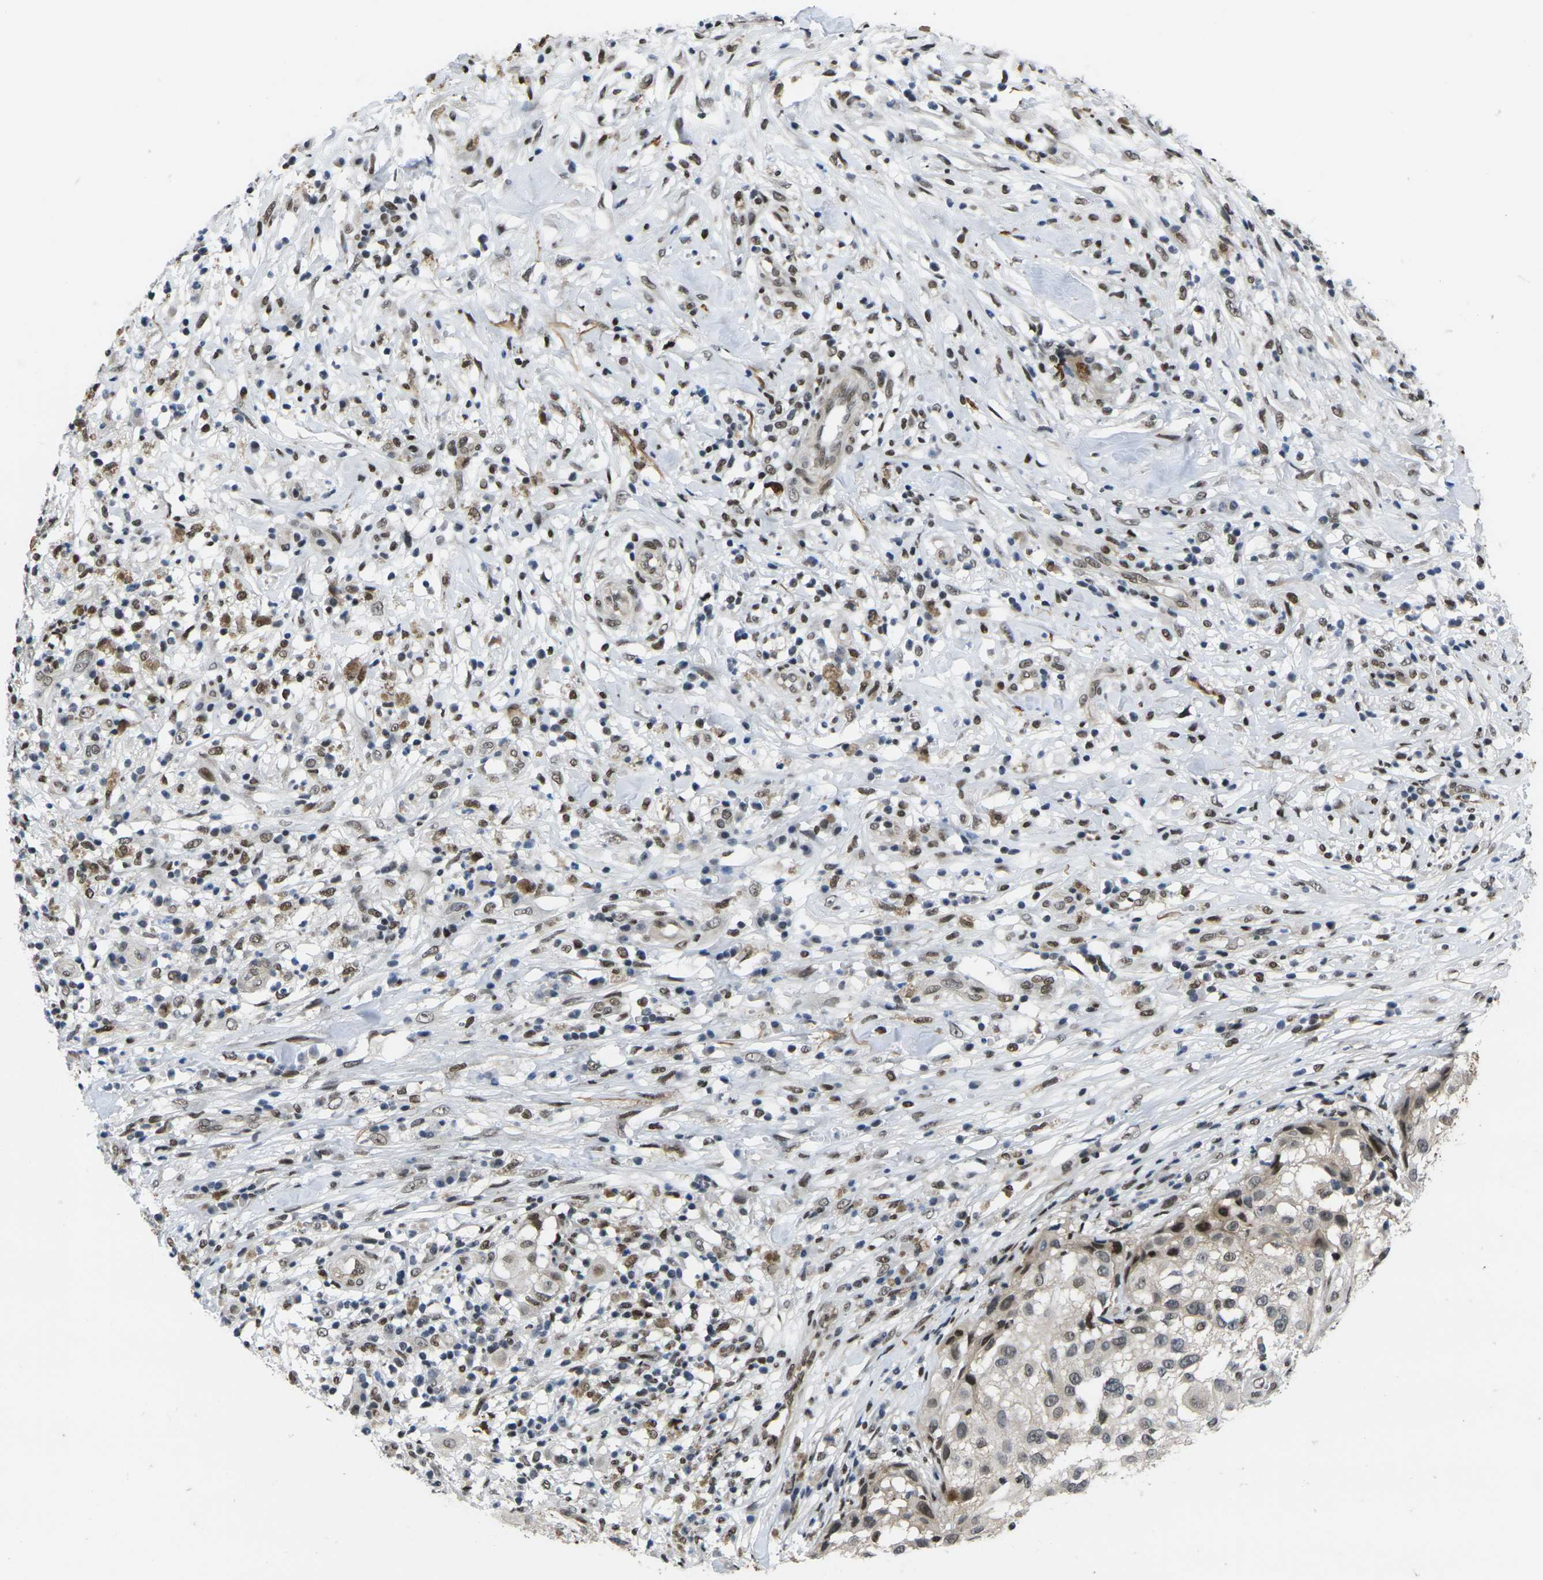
{"staining": {"intensity": "moderate", "quantity": "25%-75%", "location": "nuclear"}, "tissue": "melanoma", "cell_type": "Tumor cells", "image_type": "cancer", "snomed": [{"axis": "morphology", "description": "Necrosis, NOS"}, {"axis": "morphology", "description": "Malignant melanoma, NOS"}, {"axis": "topography", "description": "Skin"}], "caption": "Melanoma was stained to show a protein in brown. There is medium levels of moderate nuclear expression in about 25%-75% of tumor cells.", "gene": "RBM7", "patient": {"sex": "female", "age": 87}}